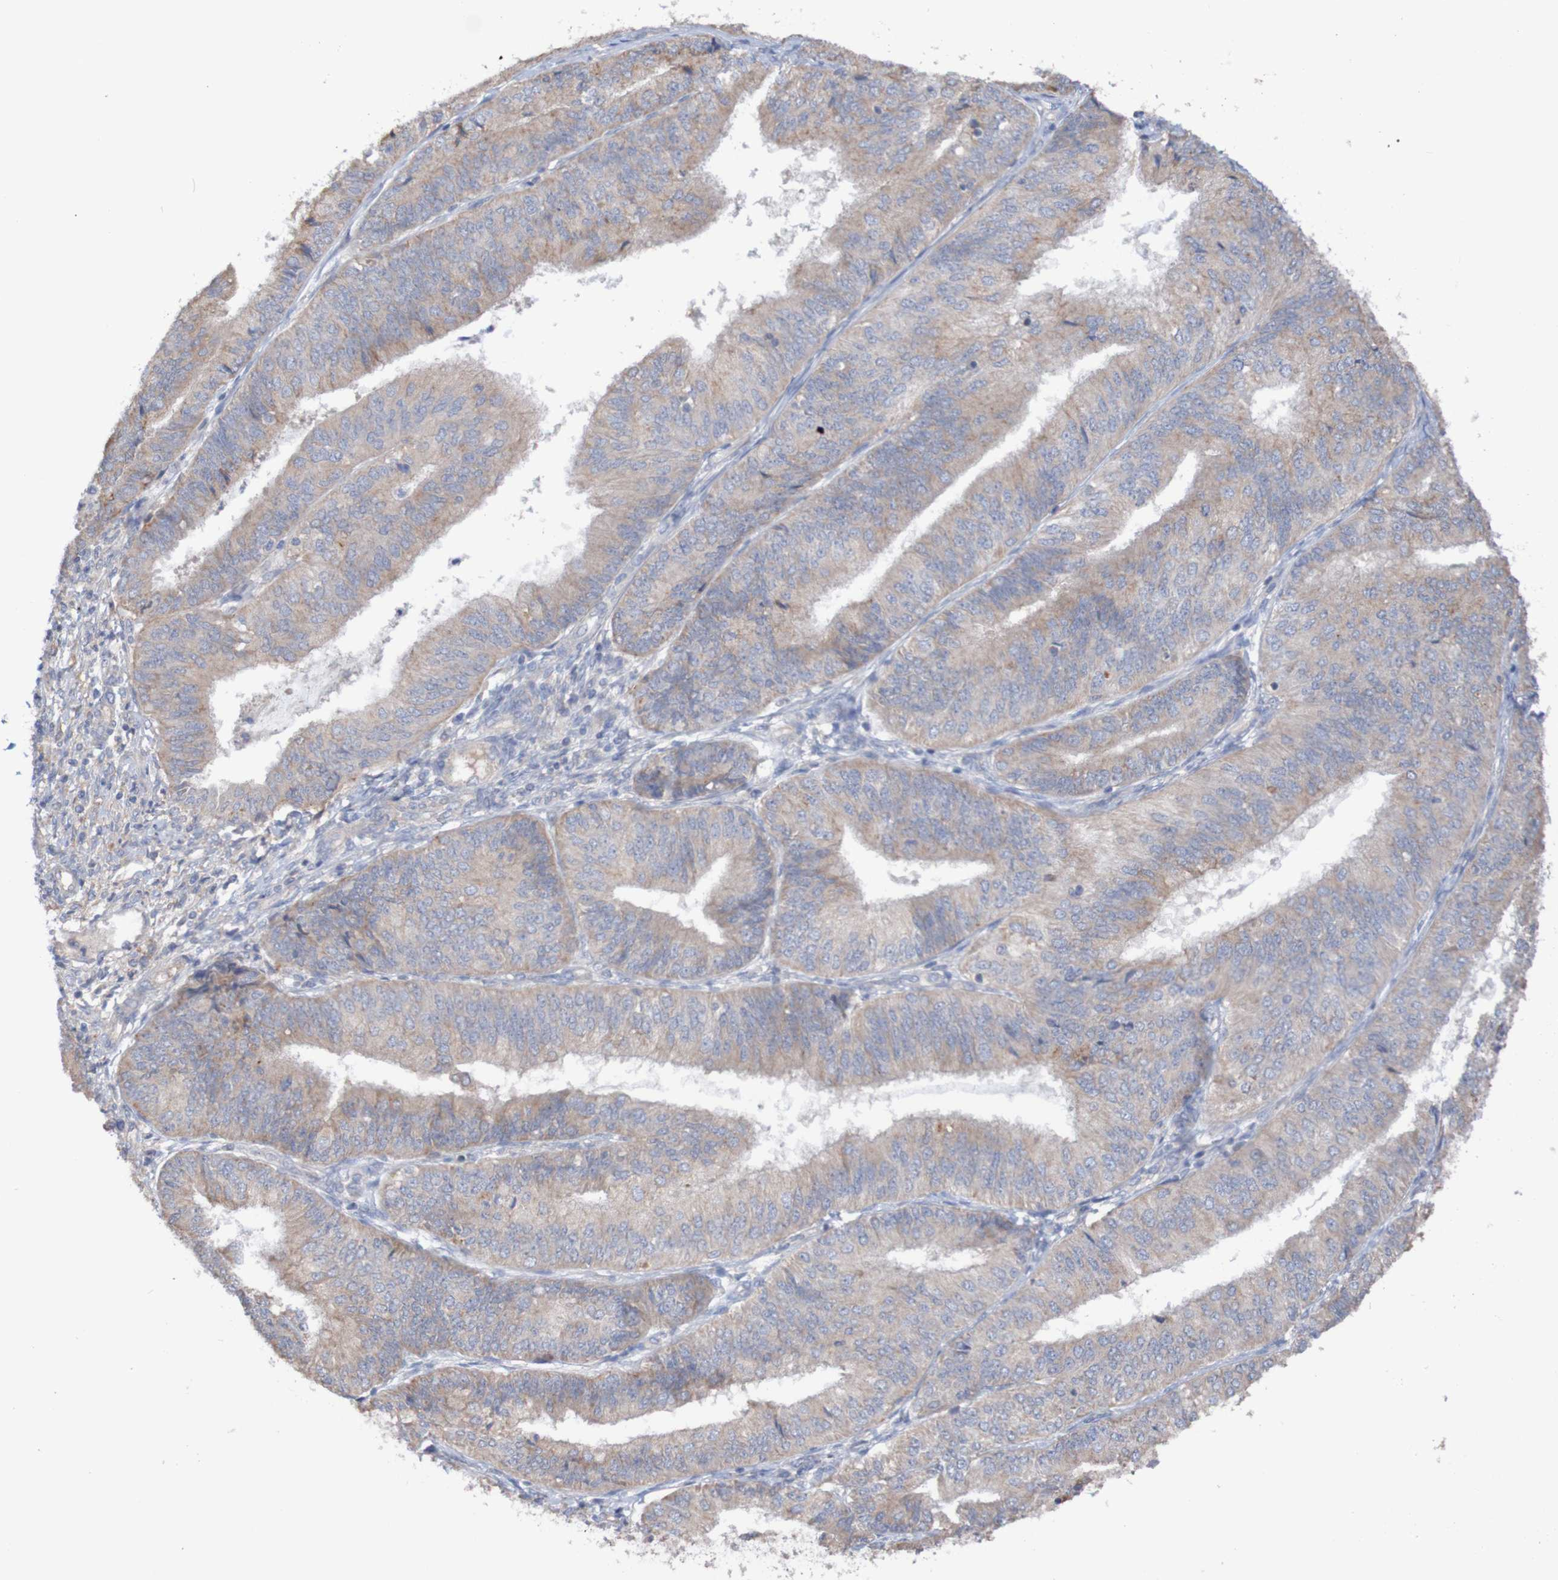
{"staining": {"intensity": "weak", "quantity": ">75%", "location": "cytoplasmic/membranous"}, "tissue": "endometrial cancer", "cell_type": "Tumor cells", "image_type": "cancer", "snomed": [{"axis": "morphology", "description": "Adenocarcinoma, NOS"}, {"axis": "topography", "description": "Endometrium"}], "caption": "Endometrial adenocarcinoma stained with a brown dye shows weak cytoplasmic/membranous positive staining in about >75% of tumor cells.", "gene": "PHYH", "patient": {"sex": "female", "age": 58}}